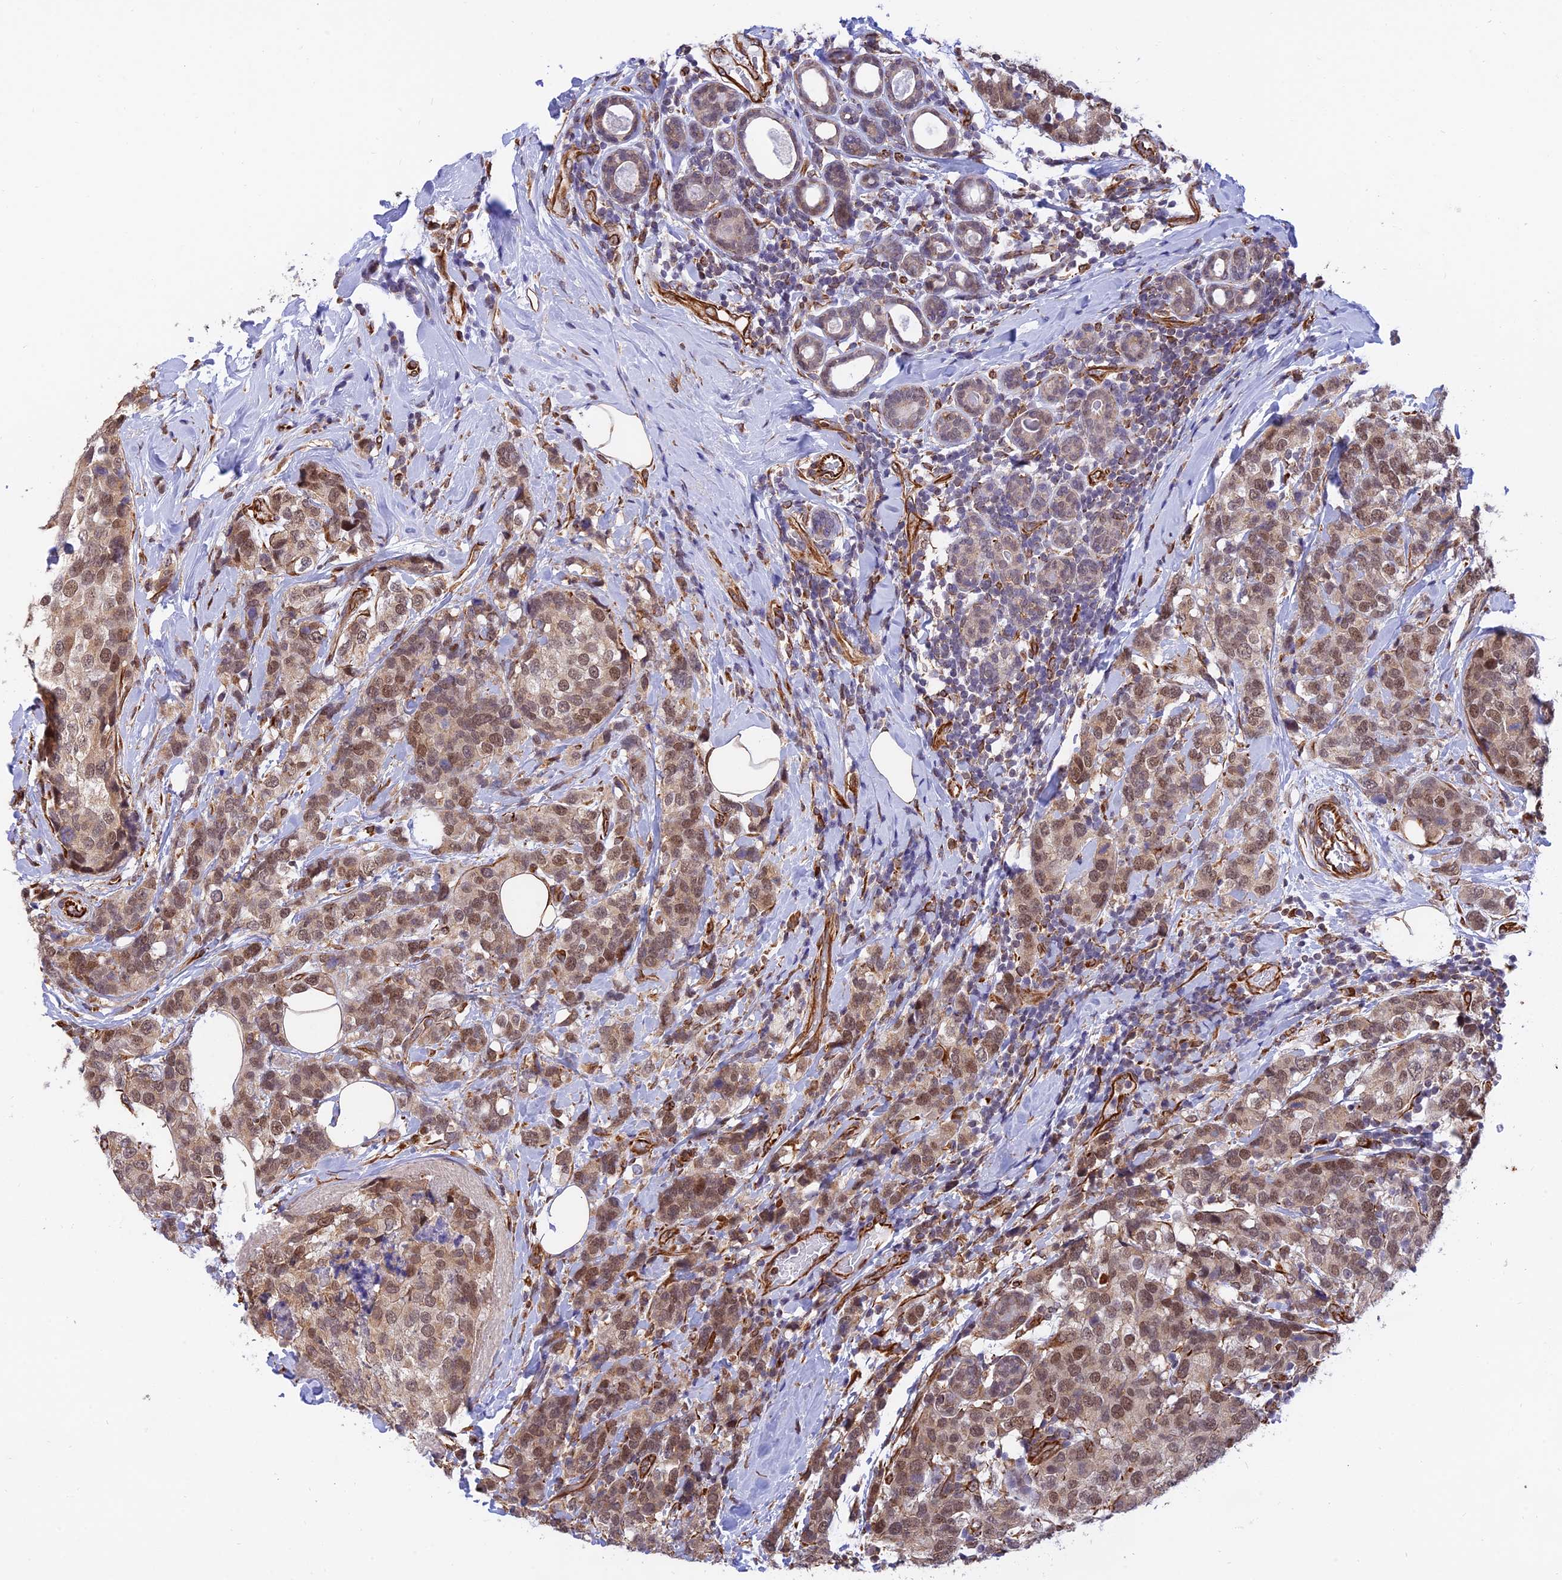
{"staining": {"intensity": "moderate", "quantity": ">75%", "location": "nuclear"}, "tissue": "breast cancer", "cell_type": "Tumor cells", "image_type": "cancer", "snomed": [{"axis": "morphology", "description": "Lobular carcinoma"}, {"axis": "topography", "description": "Breast"}], "caption": "Moderate nuclear protein expression is identified in about >75% of tumor cells in lobular carcinoma (breast).", "gene": "PAGR1", "patient": {"sex": "female", "age": 59}}